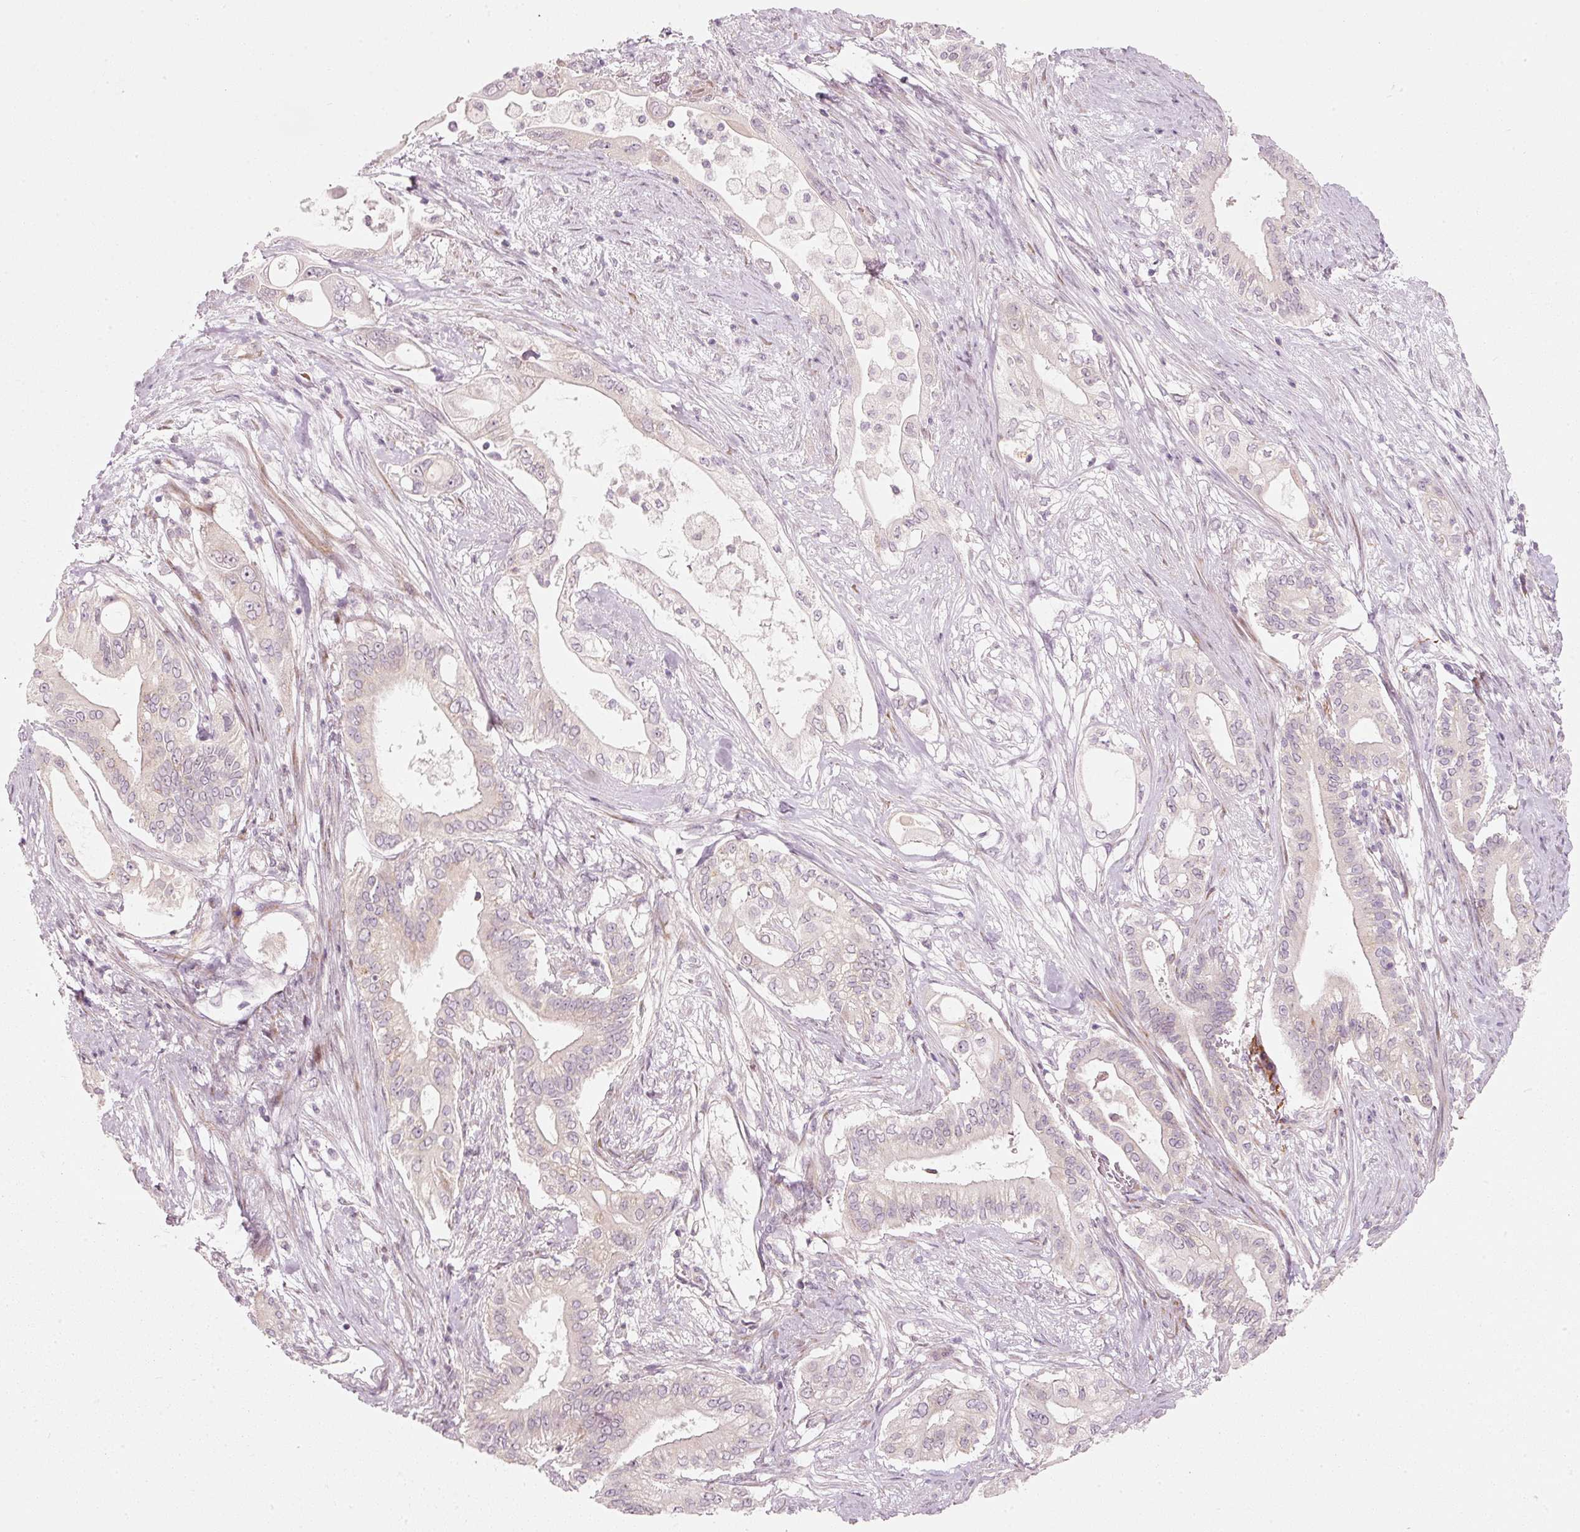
{"staining": {"intensity": "negative", "quantity": "none", "location": "none"}, "tissue": "pancreatic cancer", "cell_type": "Tumor cells", "image_type": "cancer", "snomed": [{"axis": "morphology", "description": "Adenocarcinoma, NOS"}, {"axis": "topography", "description": "Pancreas"}], "caption": "Immunohistochemistry of human adenocarcinoma (pancreatic) displays no staining in tumor cells.", "gene": "SLC20A1", "patient": {"sex": "female", "age": 68}}